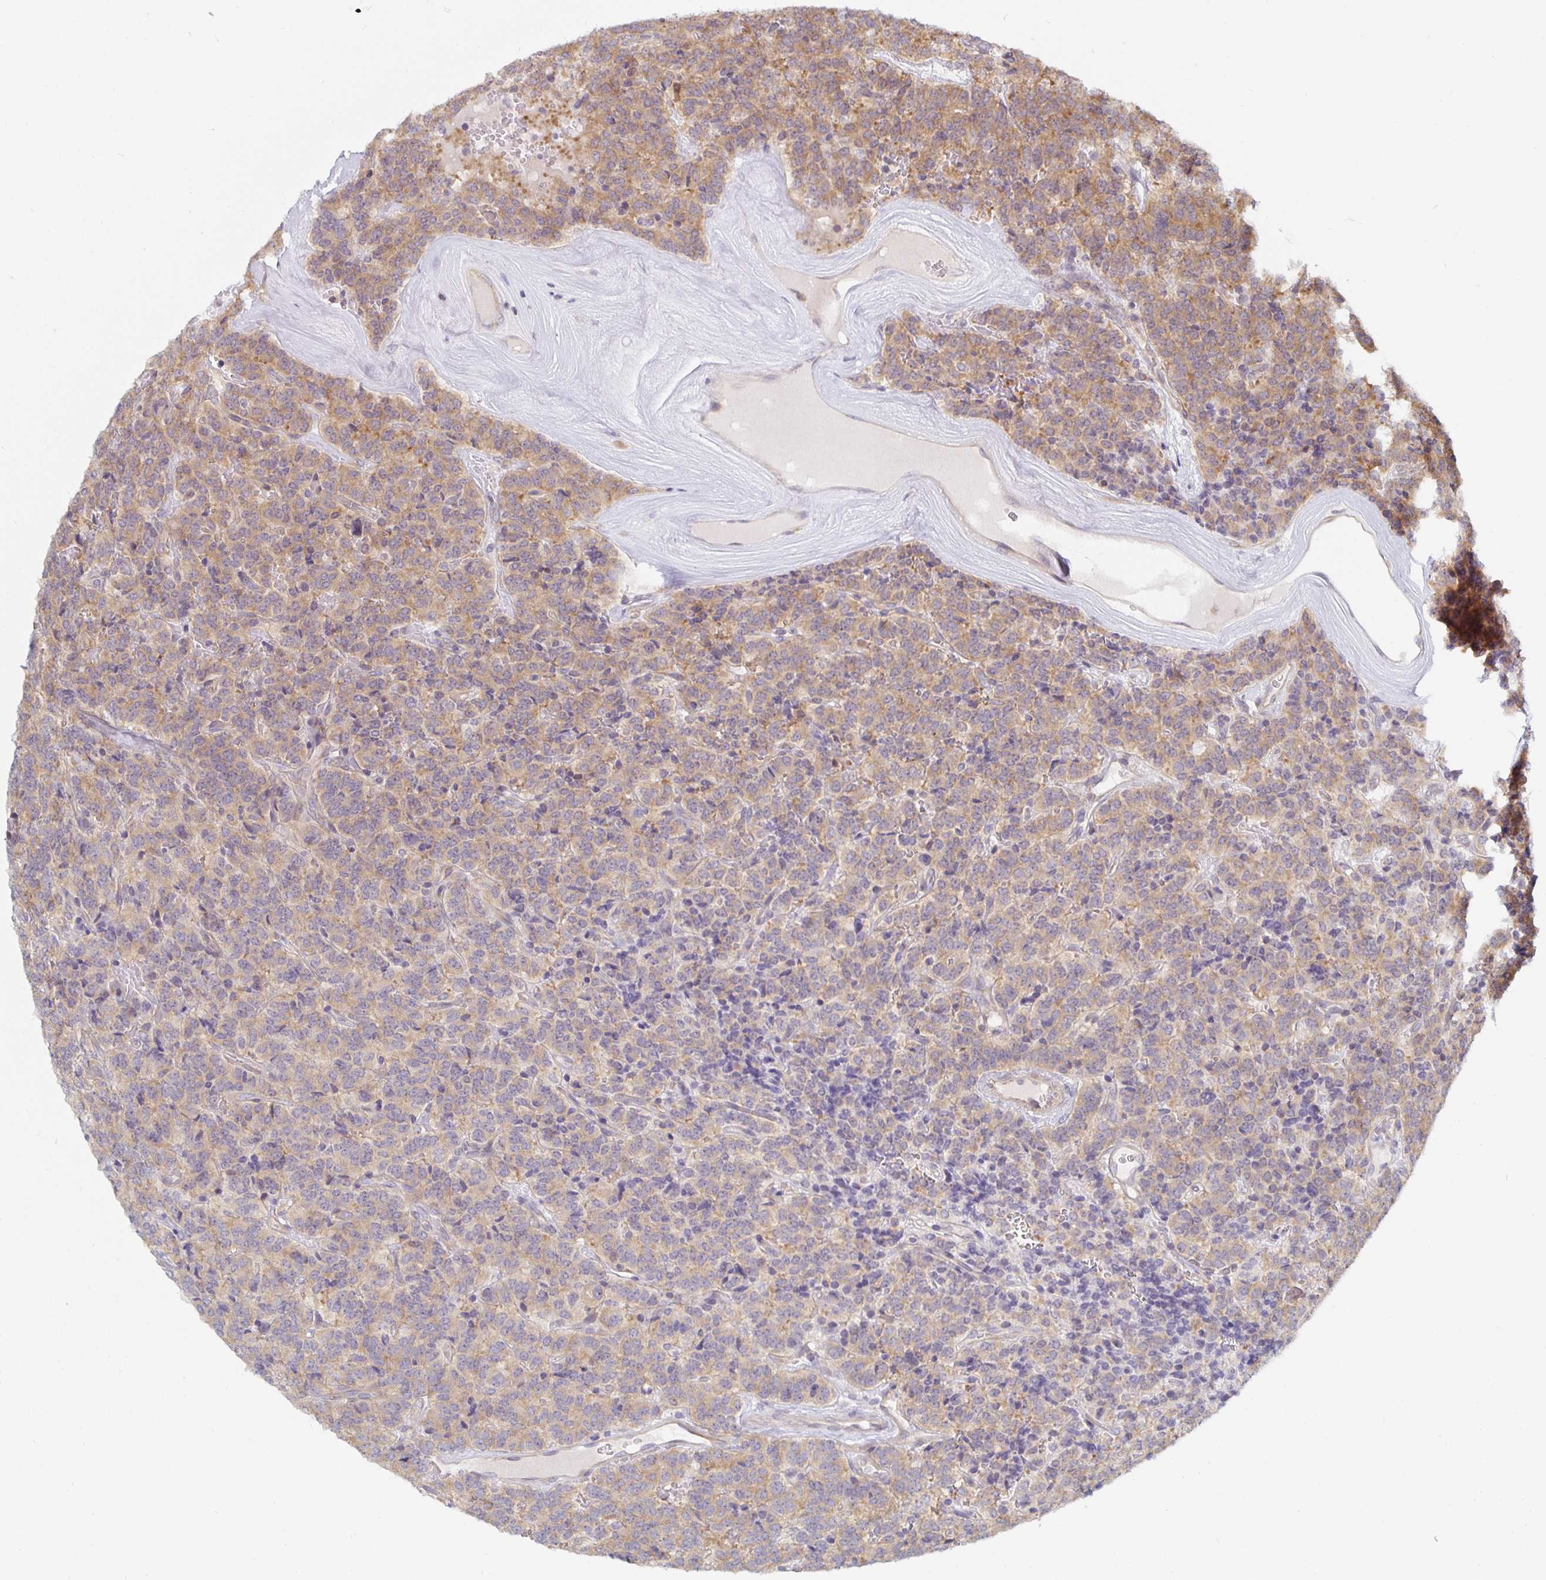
{"staining": {"intensity": "moderate", "quantity": ">75%", "location": "cytoplasmic/membranous"}, "tissue": "carcinoid", "cell_type": "Tumor cells", "image_type": "cancer", "snomed": [{"axis": "morphology", "description": "Carcinoid, malignant, NOS"}, {"axis": "topography", "description": "Pancreas"}], "caption": "Human carcinoid stained with a protein marker reveals moderate staining in tumor cells.", "gene": "PDAP1", "patient": {"sex": "male", "age": 36}}